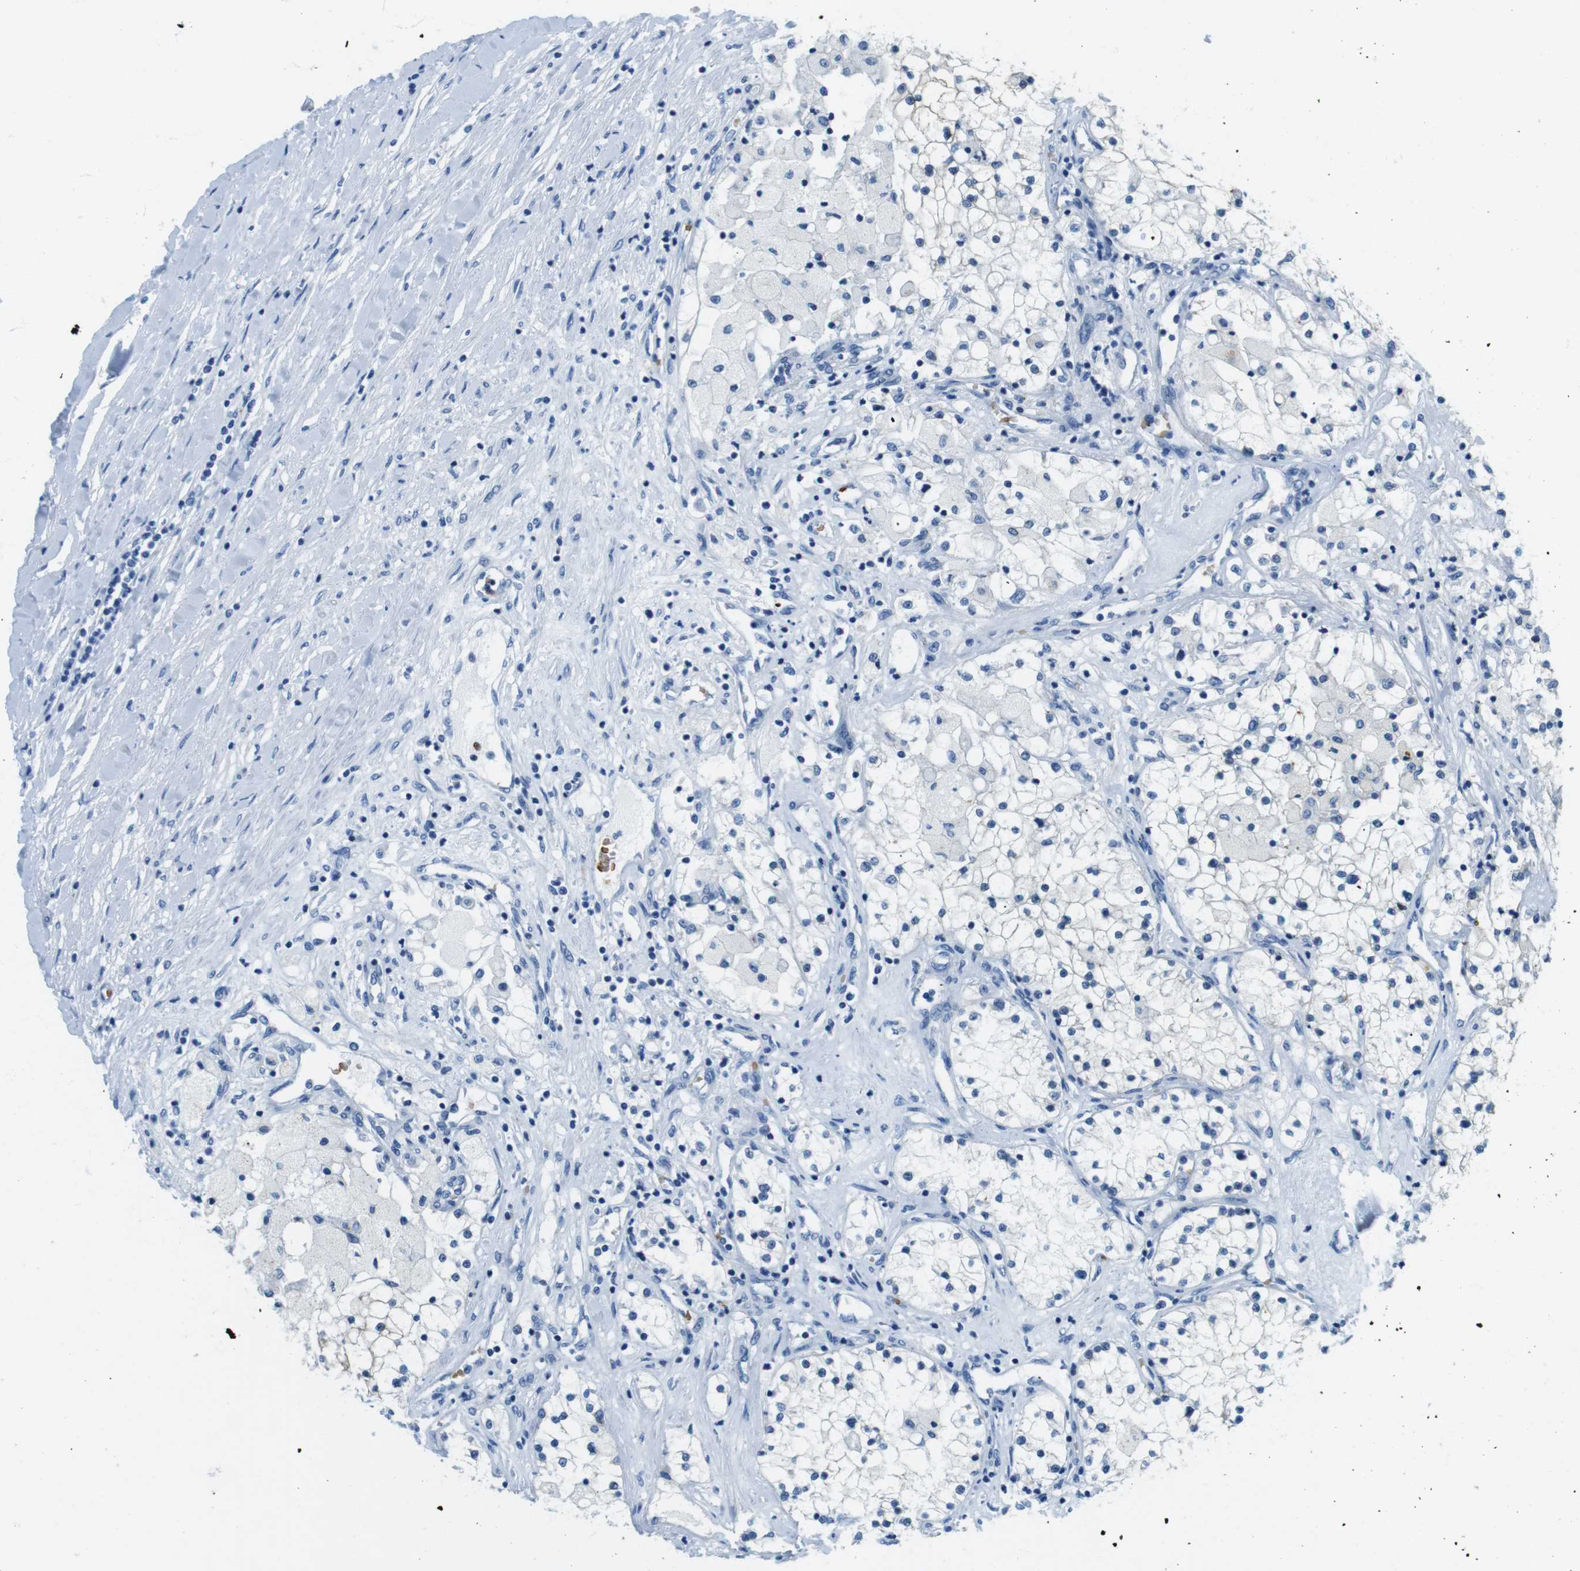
{"staining": {"intensity": "negative", "quantity": "none", "location": "none"}, "tissue": "renal cancer", "cell_type": "Tumor cells", "image_type": "cancer", "snomed": [{"axis": "morphology", "description": "Adenocarcinoma, NOS"}, {"axis": "topography", "description": "Kidney"}], "caption": "This is an immunohistochemistry histopathology image of human renal cancer (adenocarcinoma). There is no expression in tumor cells.", "gene": "TFAP2C", "patient": {"sex": "male", "age": 68}}